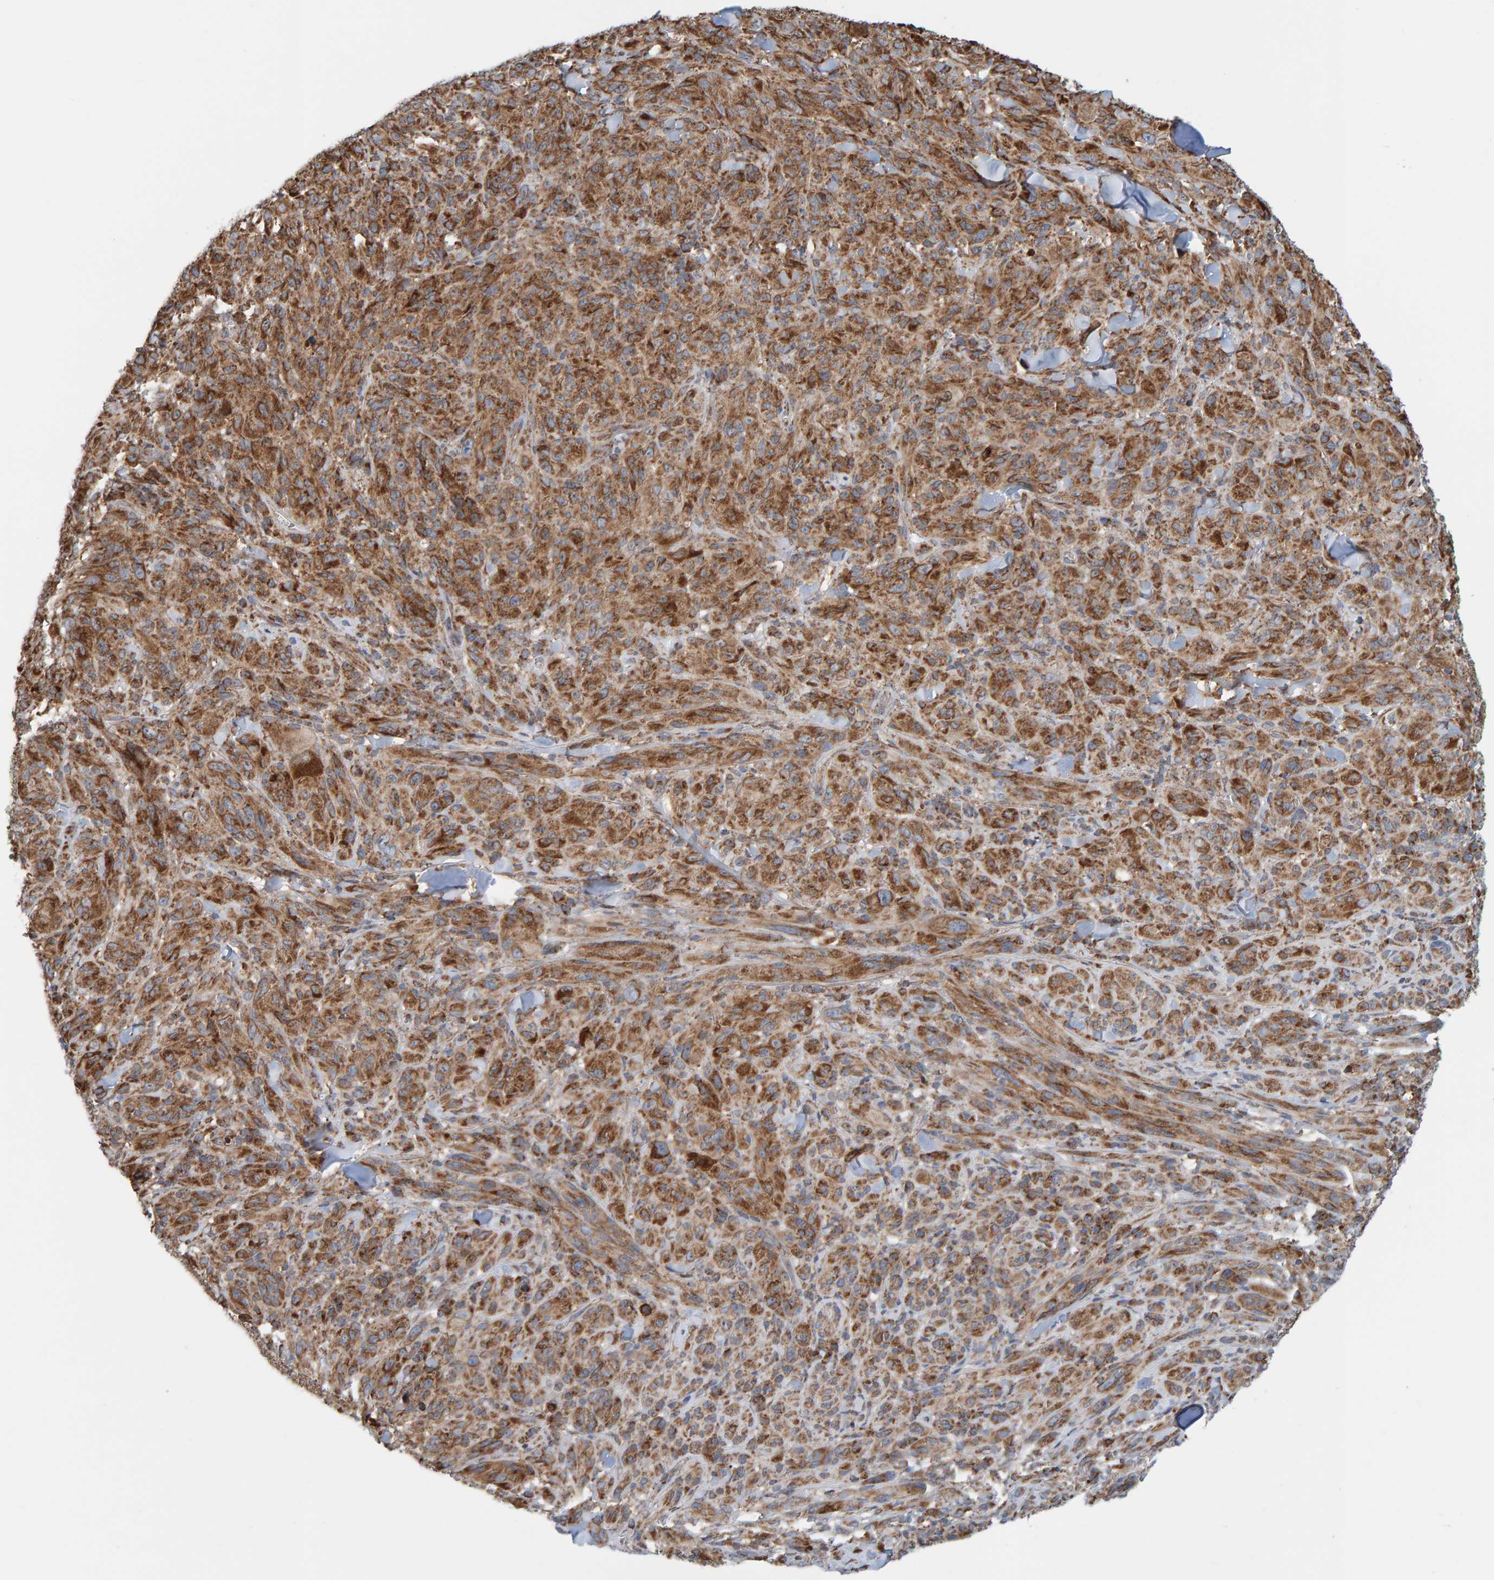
{"staining": {"intensity": "moderate", "quantity": ">75%", "location": "cytoplasmic/membranous"}, "tissue": "melanoma", "cell_type": "Tumor cells", "image_type": "cancer", "snomed": [{"axis": "morphology", "description": "Malignant melanoma, NOS"}, {"axis": "topography", "description": "Skin of head"}], "caption": "Protein expression analysis of human melanoma reveals moderate cytoplasmic/membranous expression in about >75% of tumor cells. (Brightfield microscopy of DAB IHC at high magnification).", "gene": "MRPL45", "patient": {"sex": "male", "age": 96}}